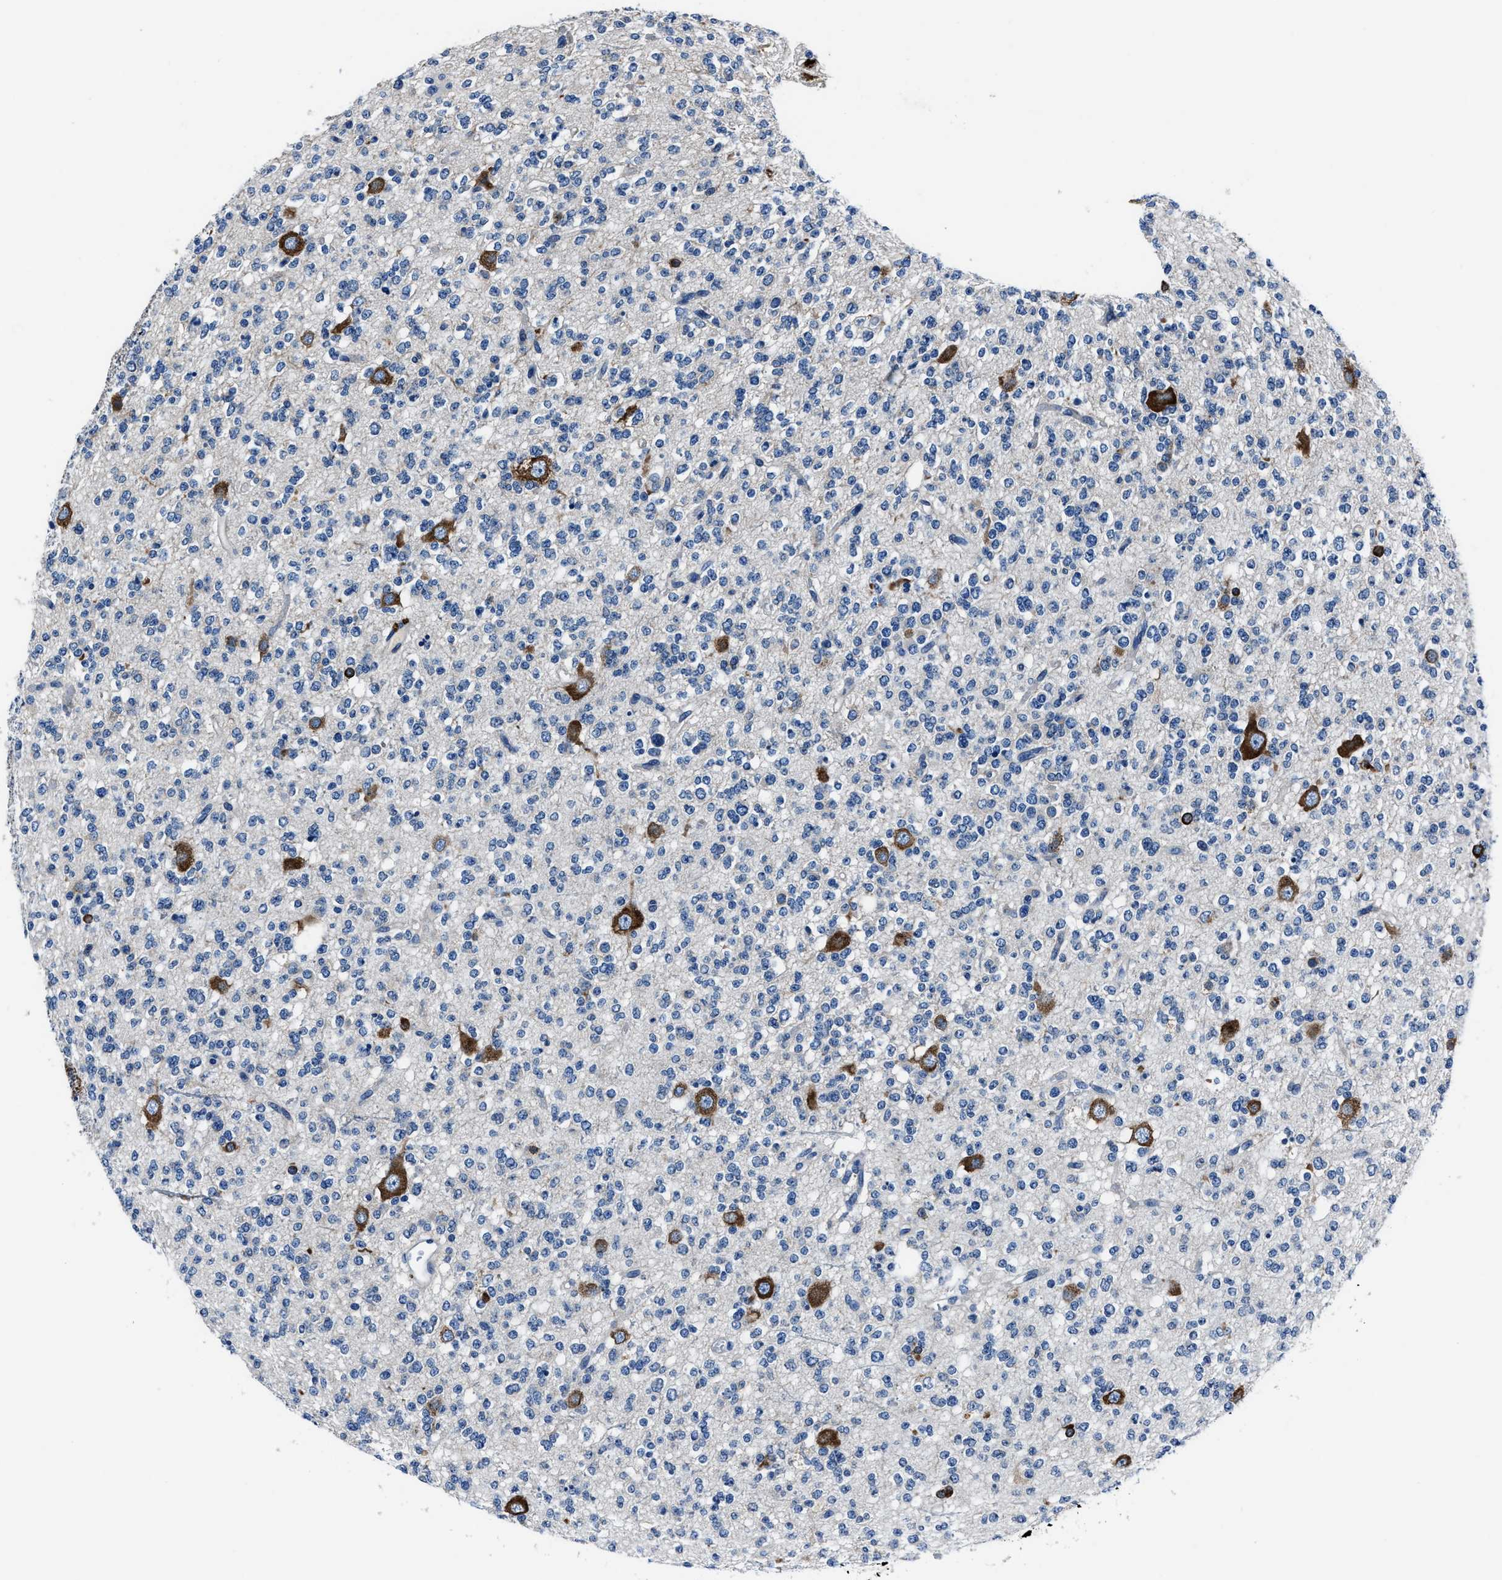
{"staining": {"intensity": "negative", "quantity": "none", "location": "none"}, "tissue": "glioma", "cell_type": "Tumor cells", "image_type": "cancer", "snomed": [{"axis": "morphology", "description": "Glioma, malignant, Low grade"}, {"axis": "topography", "description": "Brain"}], "caption": "Tumor cells are negative for brown protein staining in glioma.", "gene": "NACAD", "patient": {"sex": "male", "age": 38}}